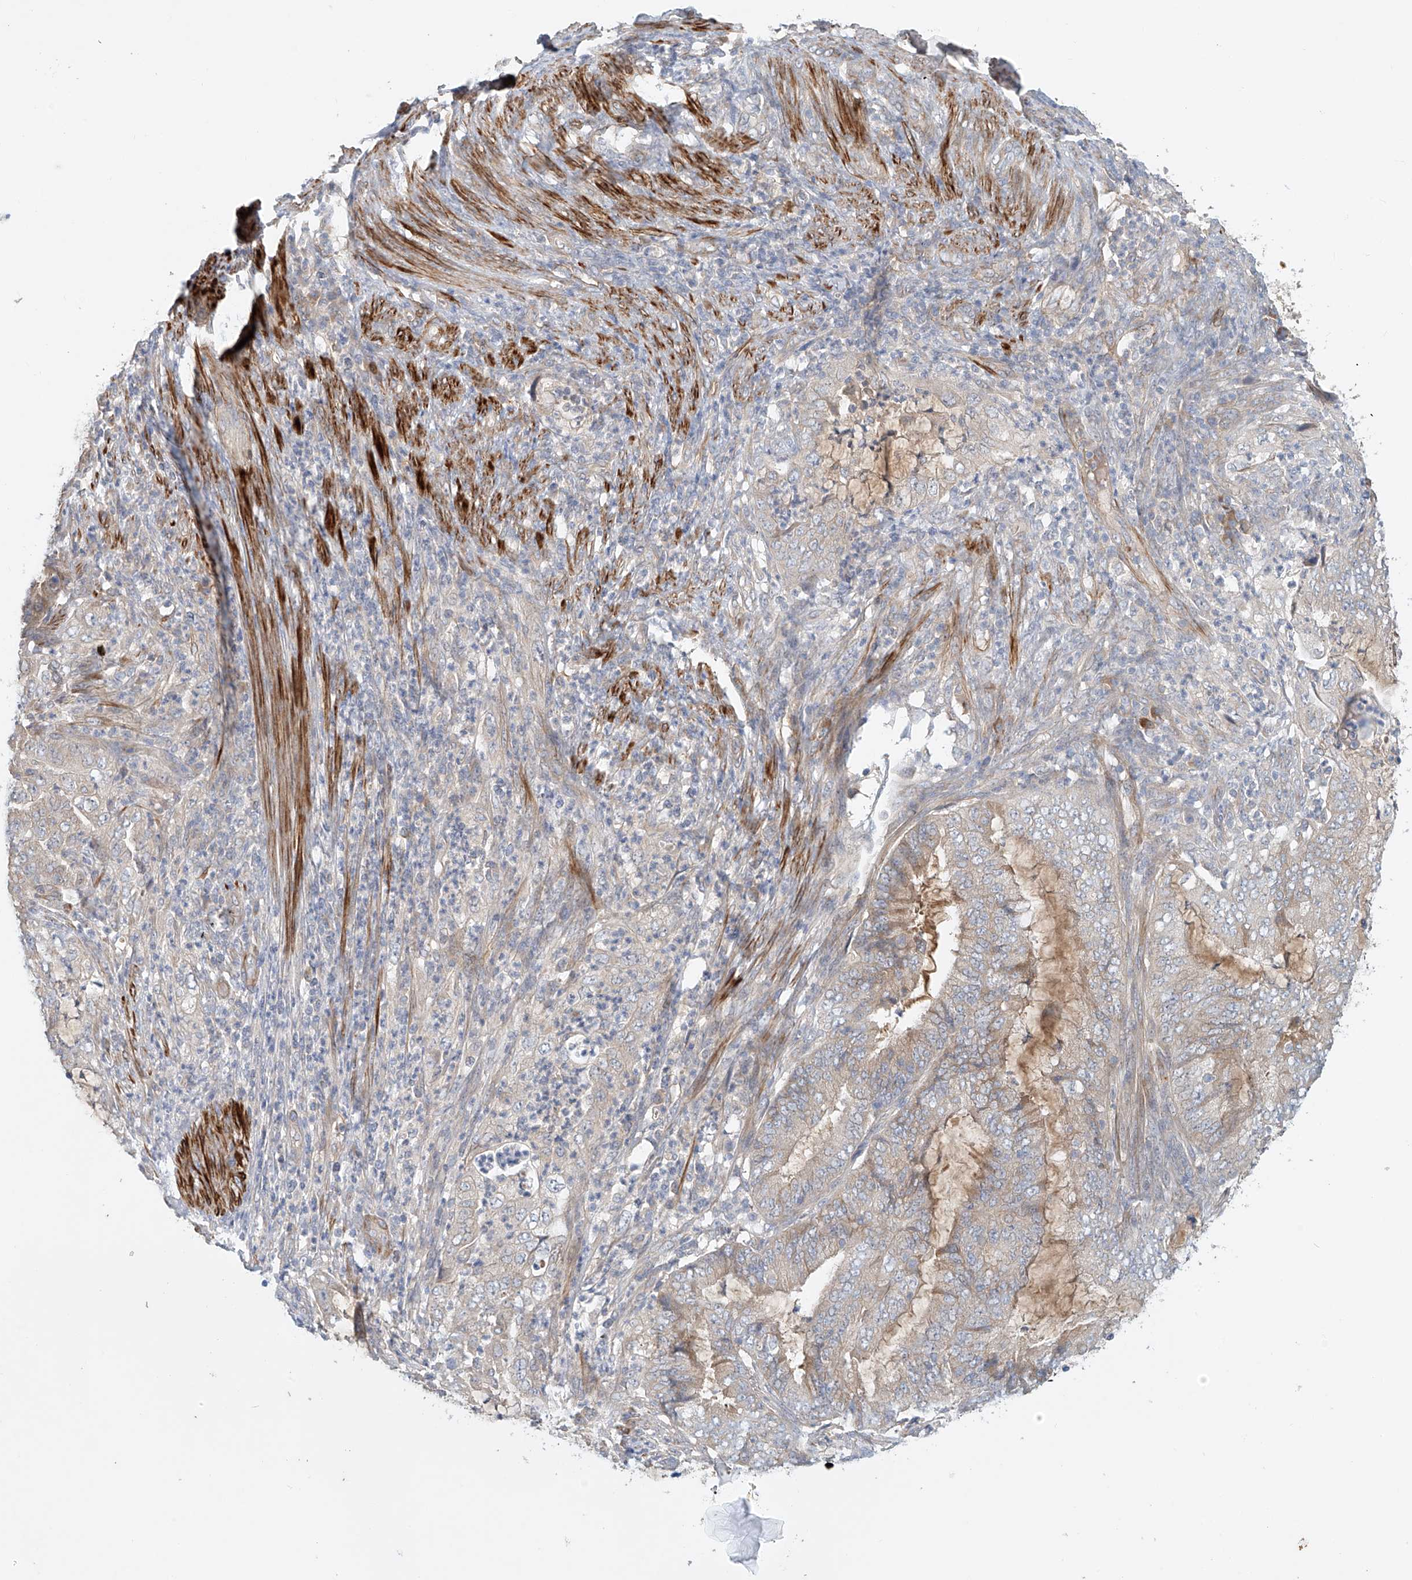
{"staining": {"intensity": "weak", "quantity": "<25%", "location": "cytoplasmic/membranous"}, "tissue": "endometrial cancer", "cell_type": "Tumor cells", "image_type": "cancer", "snomed": [{"axis": "morphology", "description": "Adenocarcinoma, NOS"}, {"axis": "topography", "description": "Endometrium"}], "caption": "Image shows no significant protein staining in tumor cells of adenocarcinoma (endometrial).", "gene": "LYRM9", "patient": {"sex": "female", "age": 51}}